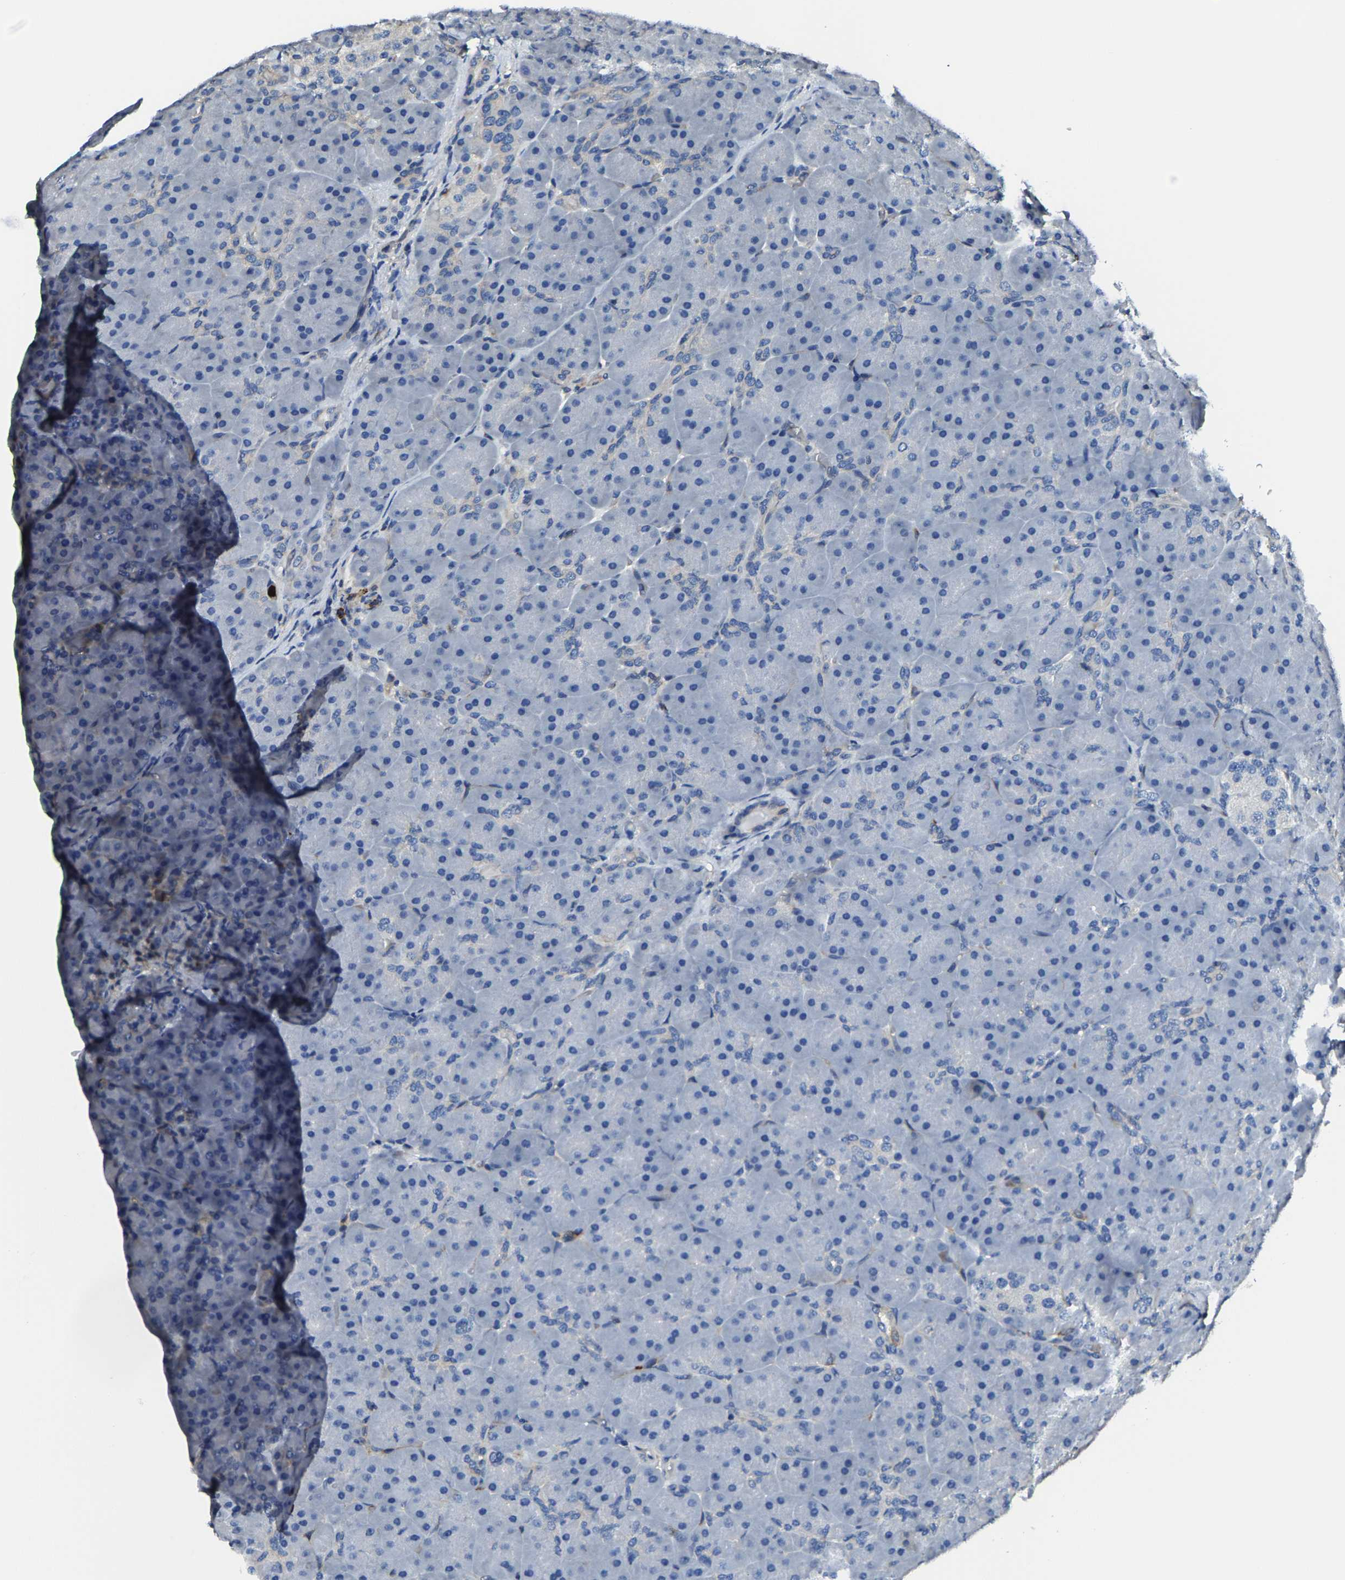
{"staining": {"intensity": "negative", "quantity": "none", "location": "none"}, "tissue": "pancreas", "cell_type": "Exocrine glandular cells", "image_type": "normal", "snomed": [{"axis": "morphology", "description": "Normal tissue, NOS"}, {"axis": "topography", "description": "Pancreas"}], "caption": "A high-resolution image shows IHC staining of benign pancreas, which exhibits no significant staining in exocrine glandular cells. Nuclei are stained in blue.", "gene": "TRAF6", "patient": {"sex": "male", "age": 66}}